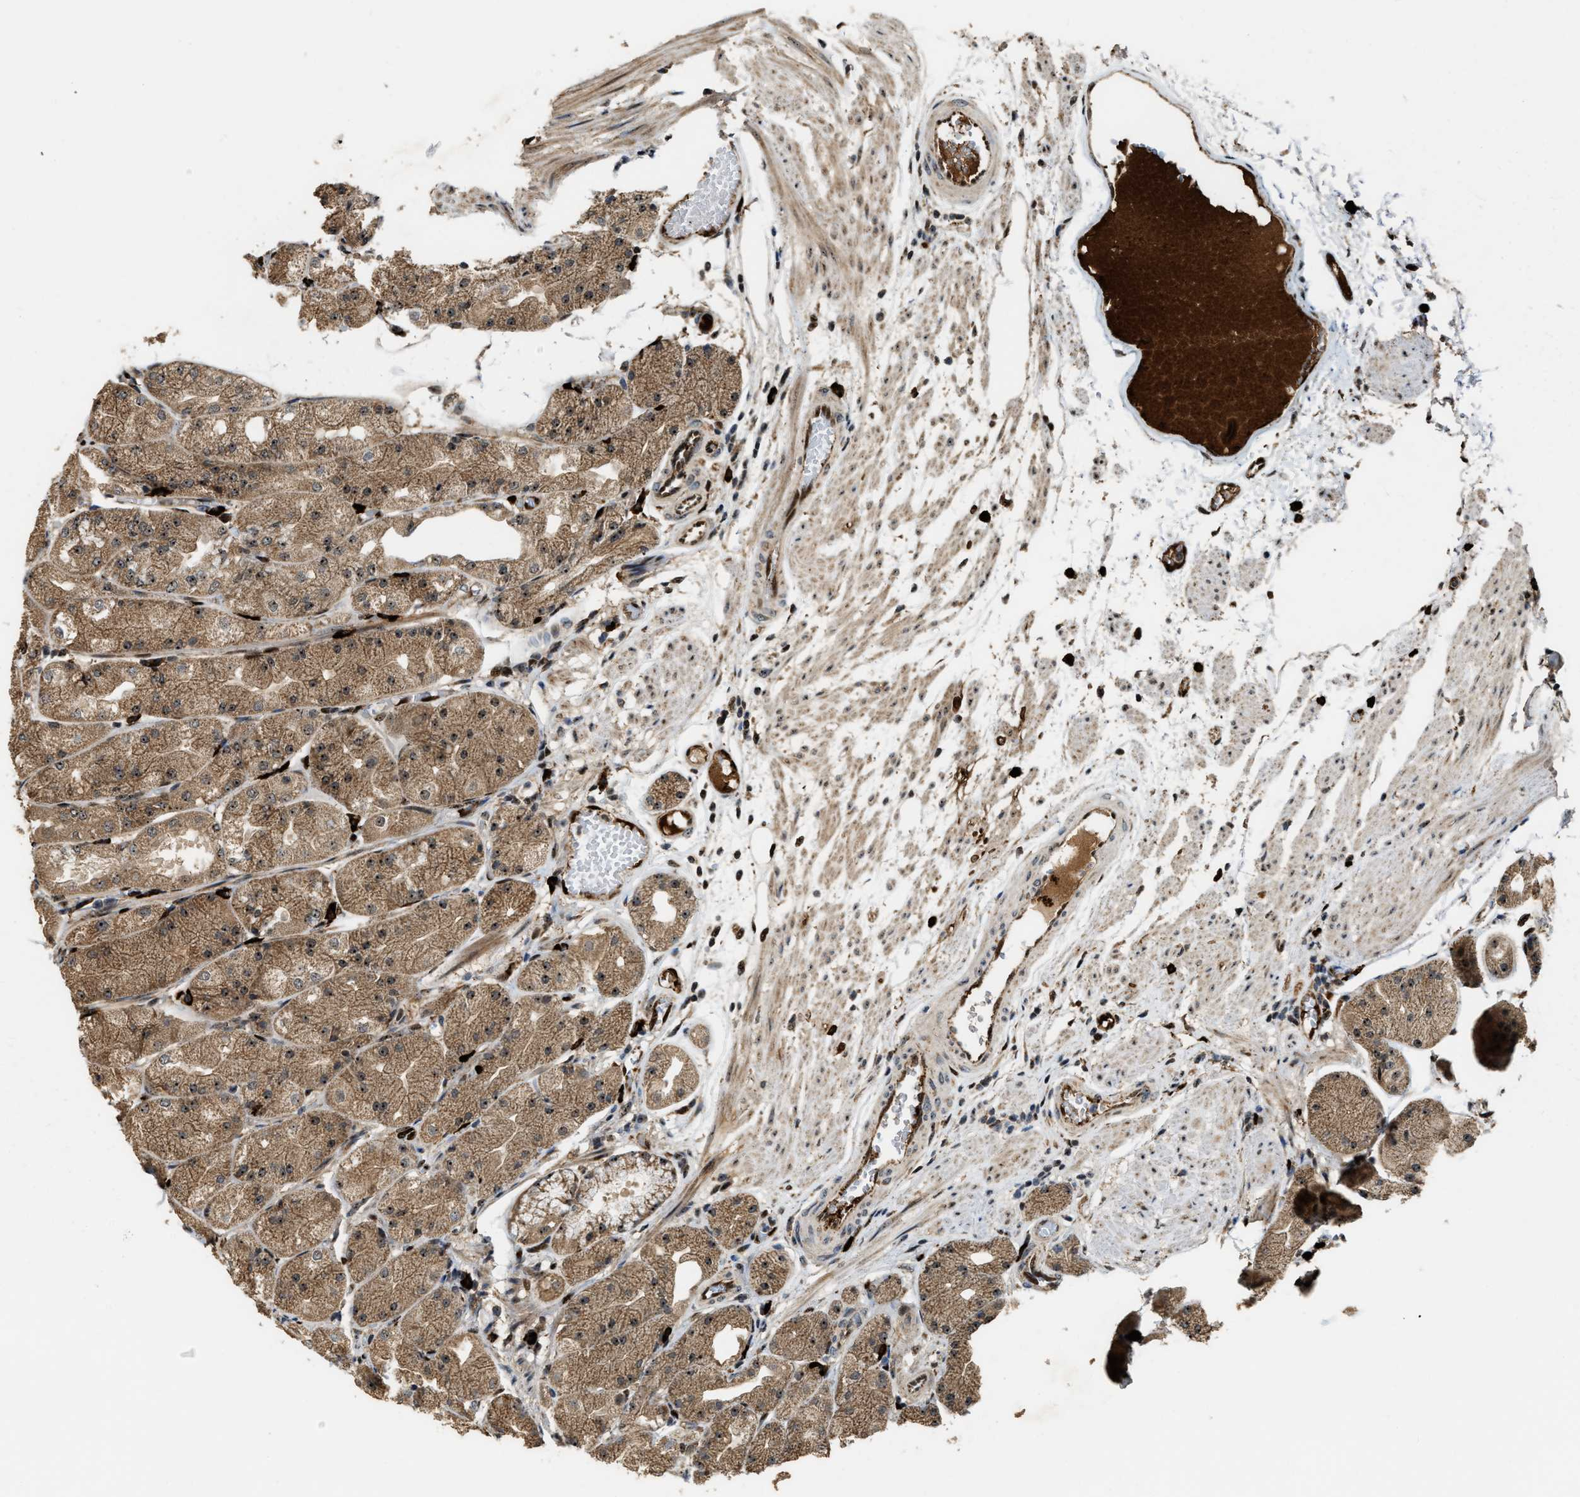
{"staining": {"intensity": "moderate", "quantity": ">75%", "location": "cytoplasmic/membranous,nuclear"}, "tissue": "stomach", "cell_type": "Glandular cells", "image_type": "normal", "snomed": [{"axis": "morphology", "description": "Normal tissue, NOS"}, {"axis": "topography", "description": "Stomach, upper"}], "caption": "Immunohistochemical staining of benign stomach reveals >75% levels of moderate cytoplasmic/membranous,nuclear protein expression in approximately >75% of glandular cells.", "gene": "ZNF687", "patient": {"sex": "male", "age": 72}}